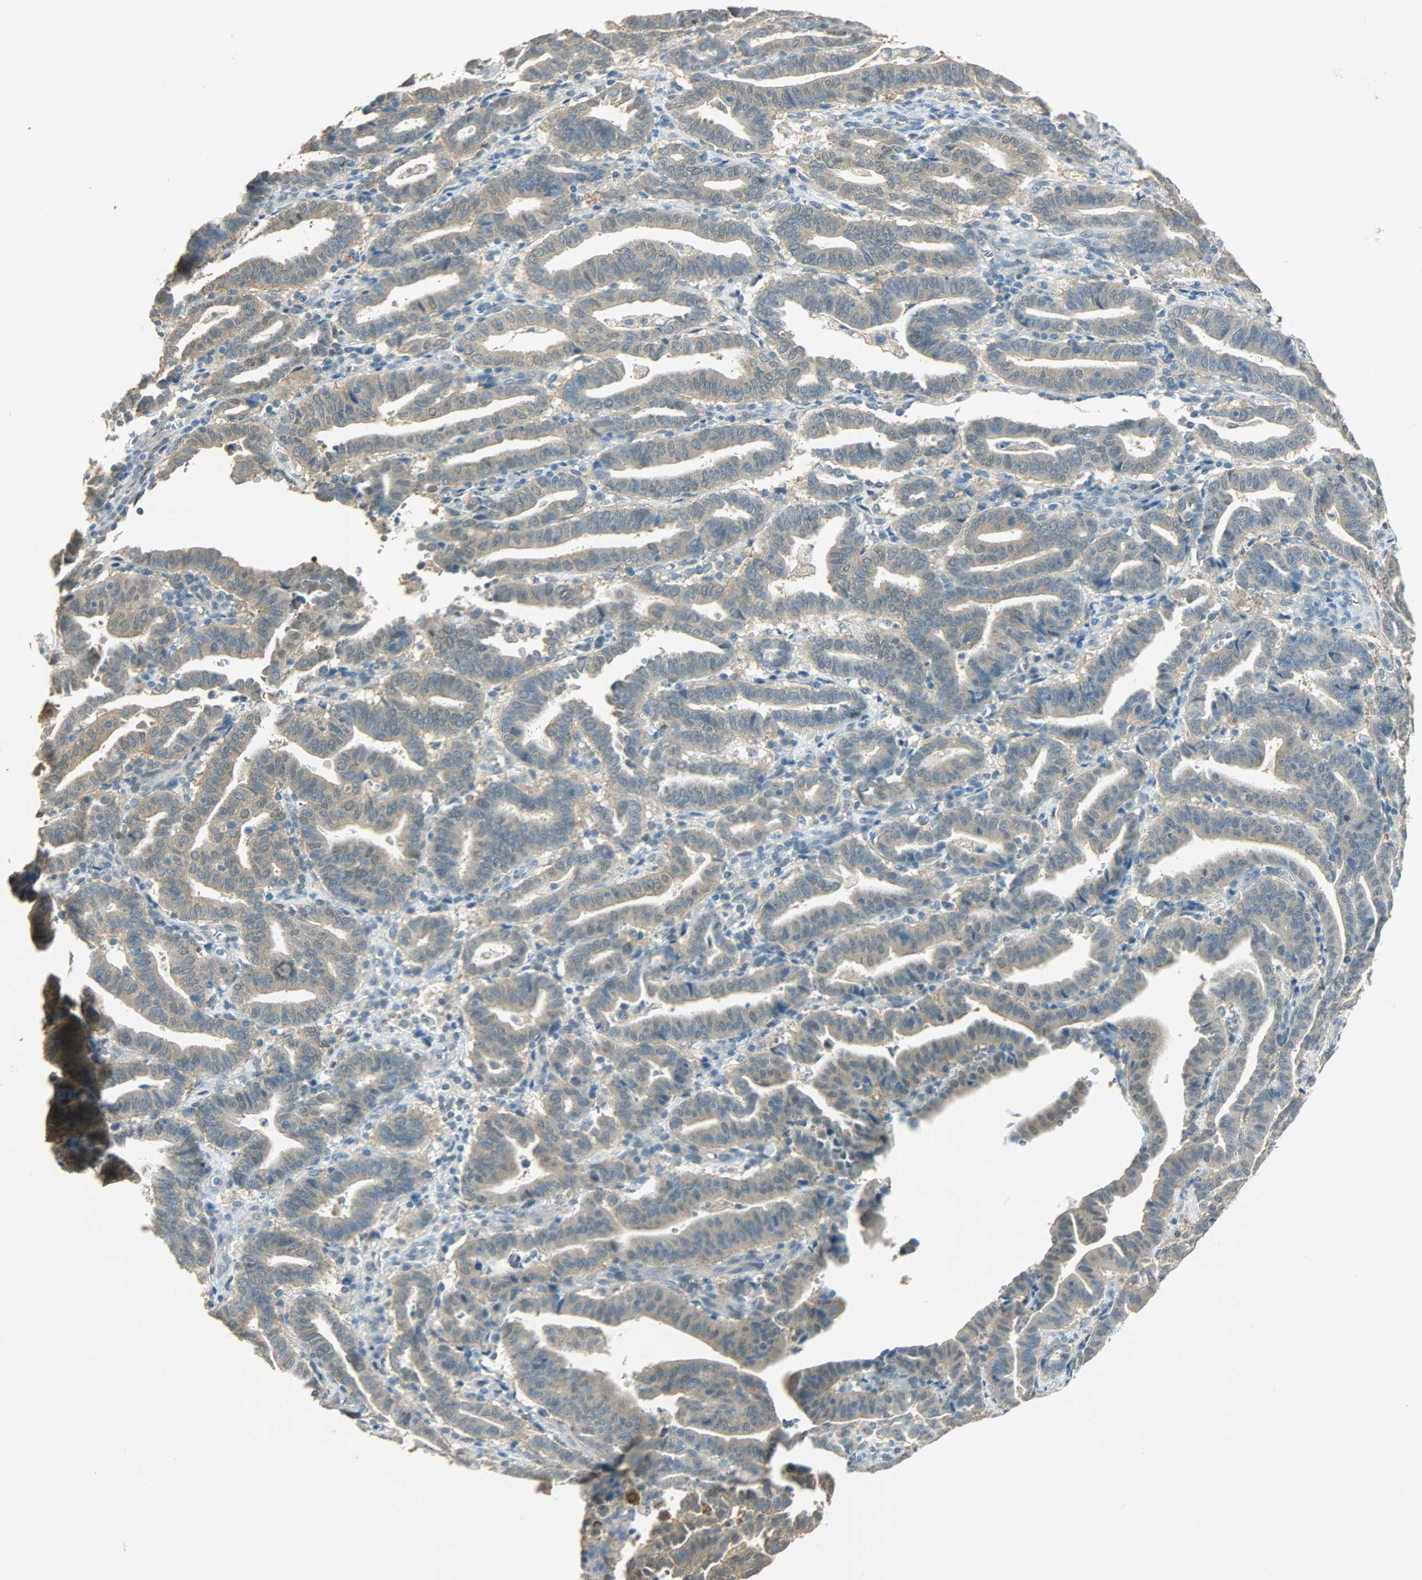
{"staining": {"intensity": "weak", "quantity": ">75%", "location": "cytoplasmic/membranous"}, "tissue": "endometrial cancer", "cell_type": "Tumor cells", "image_type": "cancer", "snomed": [{"axis": "morphology", "description": "Adenocarcinoma, NOS"}, {"axis": "topography", "description": "Uterus"}], "caption": "A brown stain labels weak cytoplasmic/membranous positivity of a protein in human adenocarcinoma (endometrial) tumor cells. (IHC, brightfield microscopy, high magnification).", "gene": "PRMT5", "patient": {"sex": "female", "age": 83}}